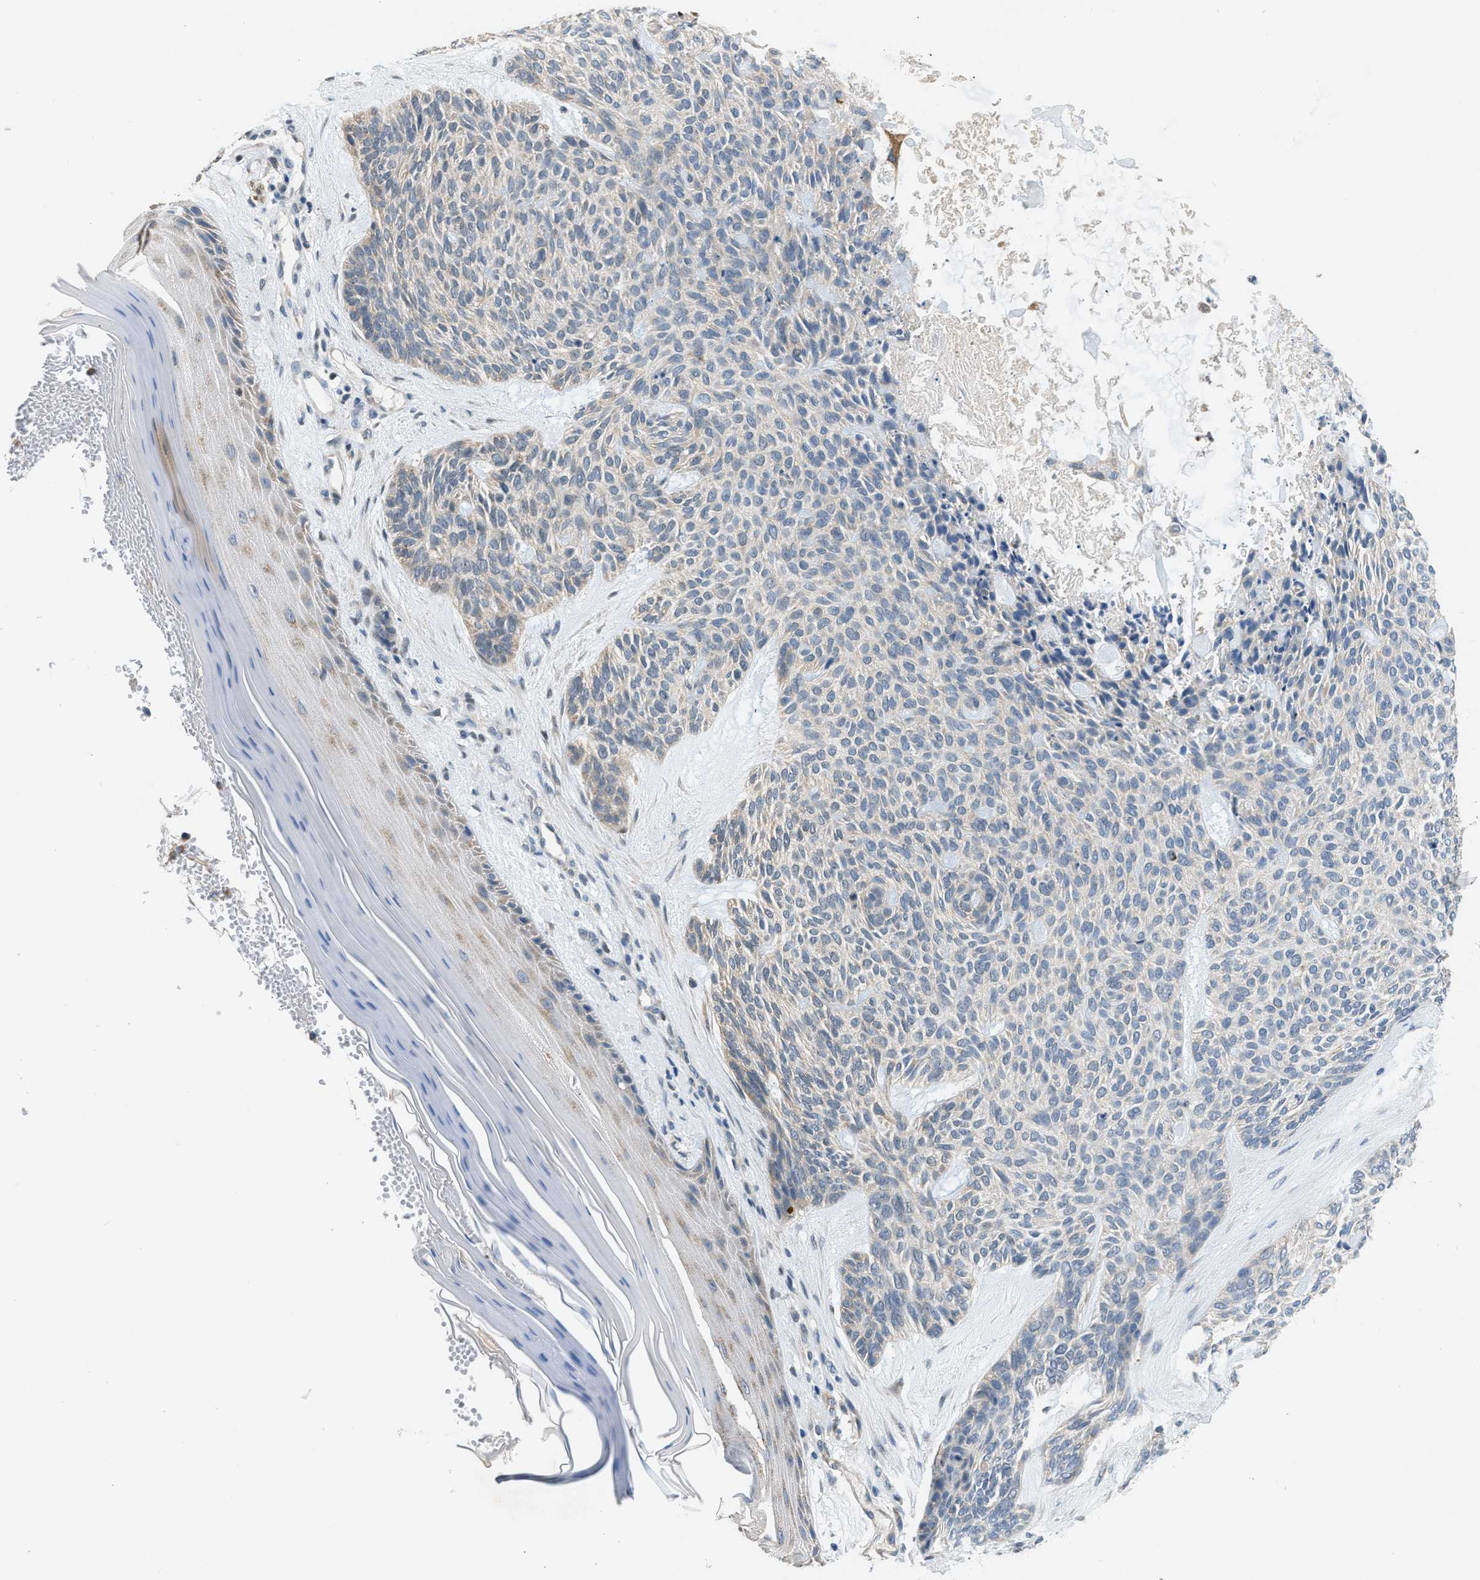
{"staining": {"intensity": "weak", "quantity": "<25%", "location": "cytoplasmic/membranous"}, "tissue": "skin cancer", "cell_type": "Tumor cells", "image_type": "cancer", "snomed": [{"axis": "morphology", "description": "Basal cell carcinoma"}, {"axis": "topography", "description": "Skin"}], "caption": "There is no significant expression in tumor cells of basal cell carcinoma (skin).", "gene": "TOMM34", "patient": {"sex": "male", "age": 55}}